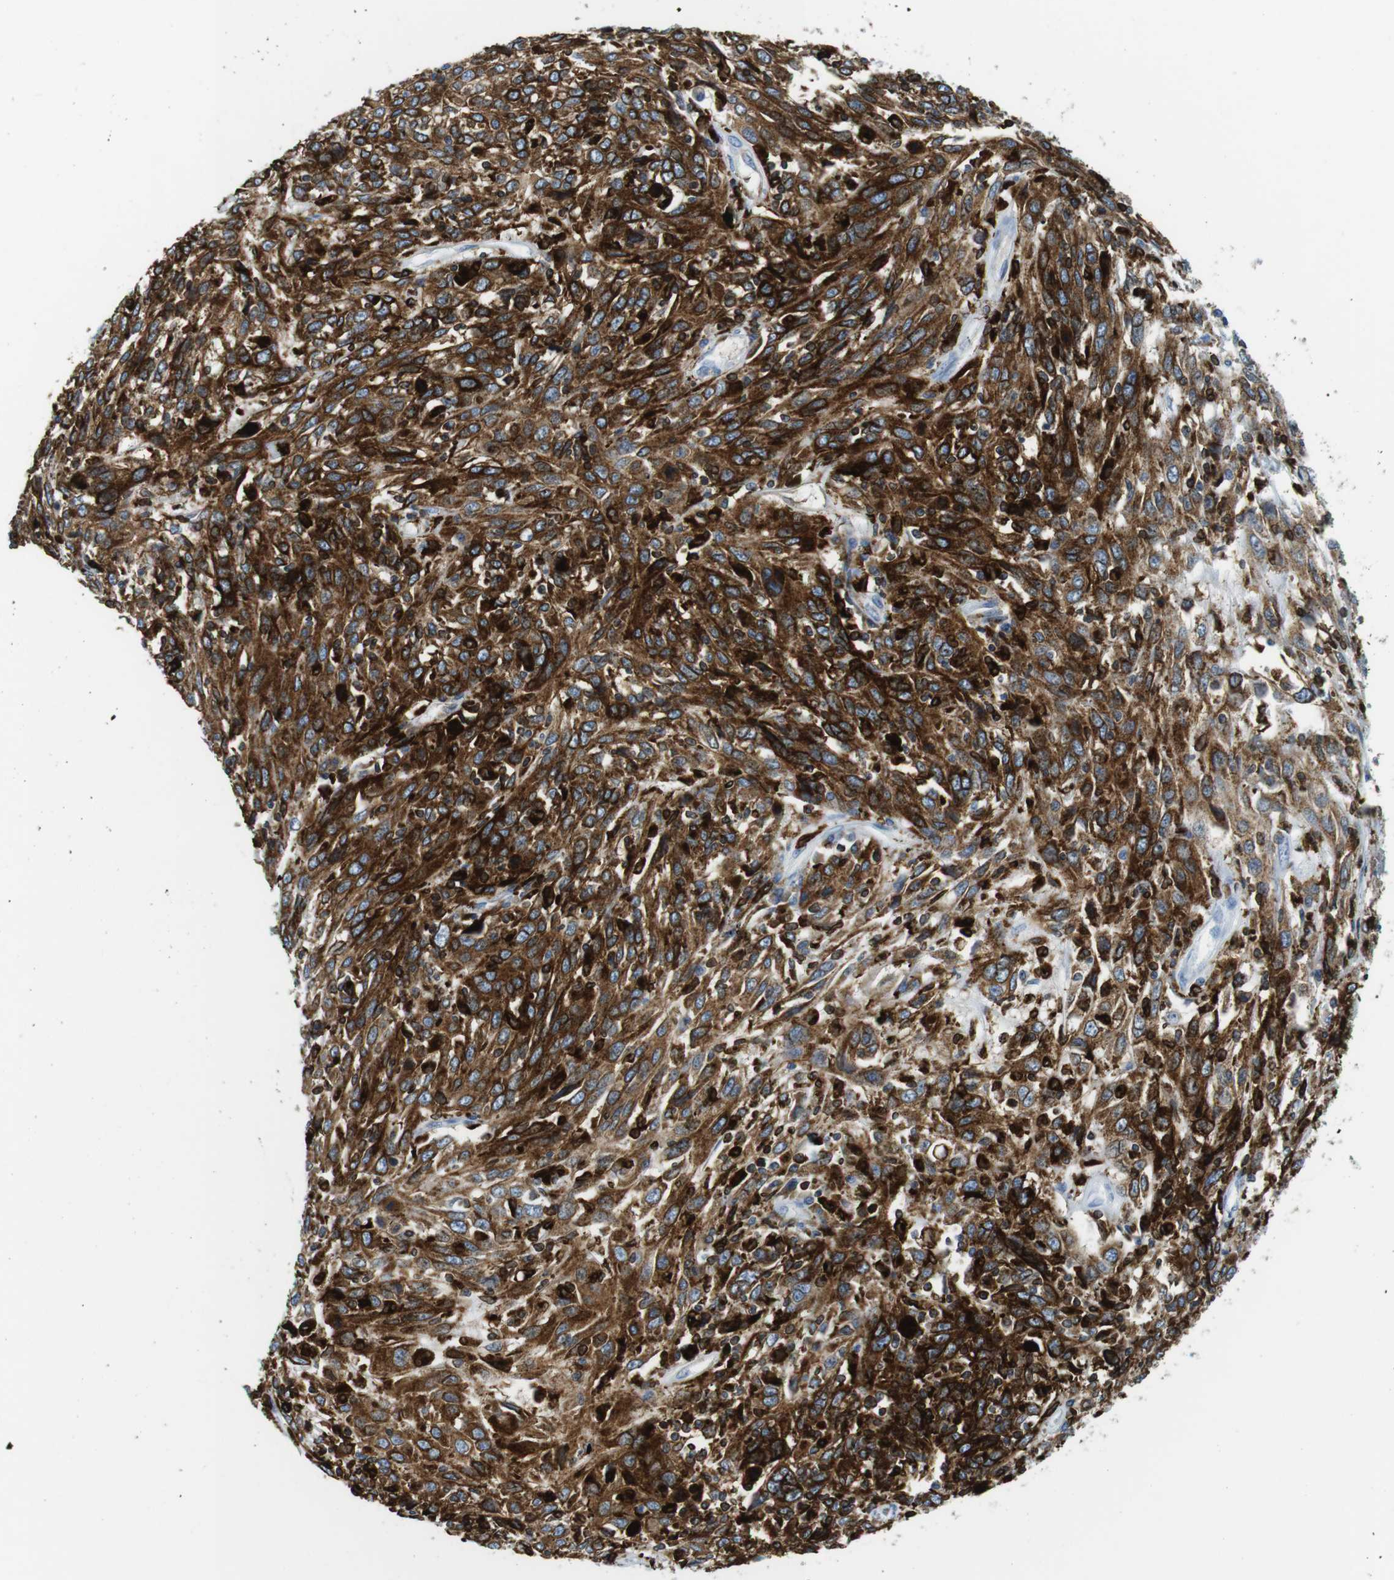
{"staining": {"intensity": "moderate", "quantity": ">75%", "location": "cytoplasmic/membranous"}, "tissue": "cervical cancer", "cell_type": "Tumor cells", "image_type": "cancer", "snomed": [{"axis": "morphology", "description": "Squamous cell carcinoma, NOS"}, {"axis": "topography", "description": "Cervix"}], "caption": "Cervical cancer stained for a protein (brown) exhibits moderate cytoplasmic/membranous positive staining in about >75% of tumor cells.", "gene": "CIITA", "patient": {"sex": "female", "age": 46}}